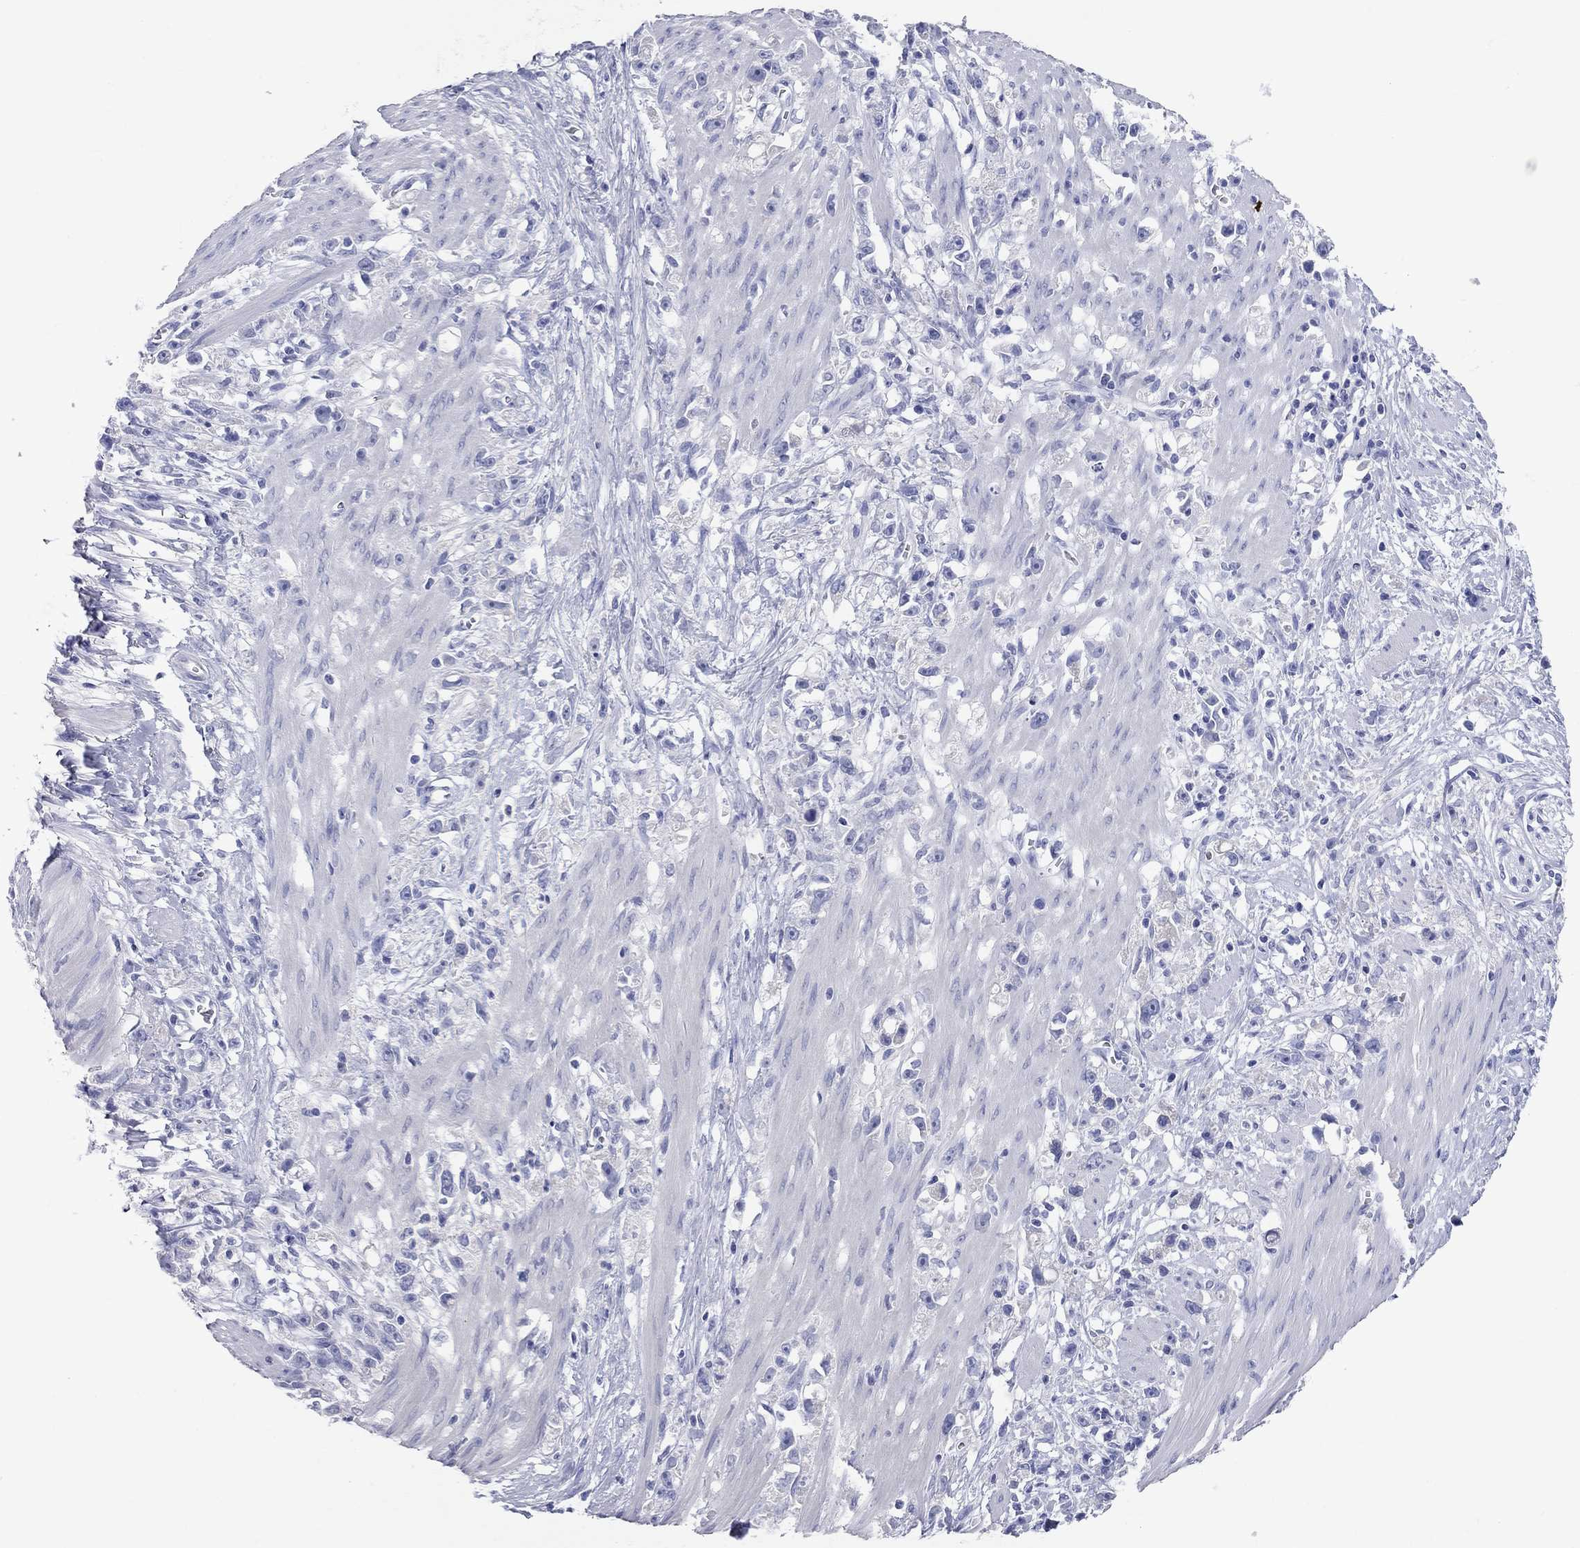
{"staining": {"intensity": "negative", "quantity": "none", "location": "none"}, "tissue": "stomach cancer", "cell_type": "Tumor cells", "image_type": "cancer", "snomed": [{"axis": "morphology", "description": "Adenocarcinoma, NOS"}, {"axis": "topography", "description": "Stomach"}], "caption": "A histopathology image of stomach cancer (adenocarcinoma) stained for a protein displays no brown staining in tumor cells.", "gene": "AOX1", "patient": {"sex": "female", "age": 59}}